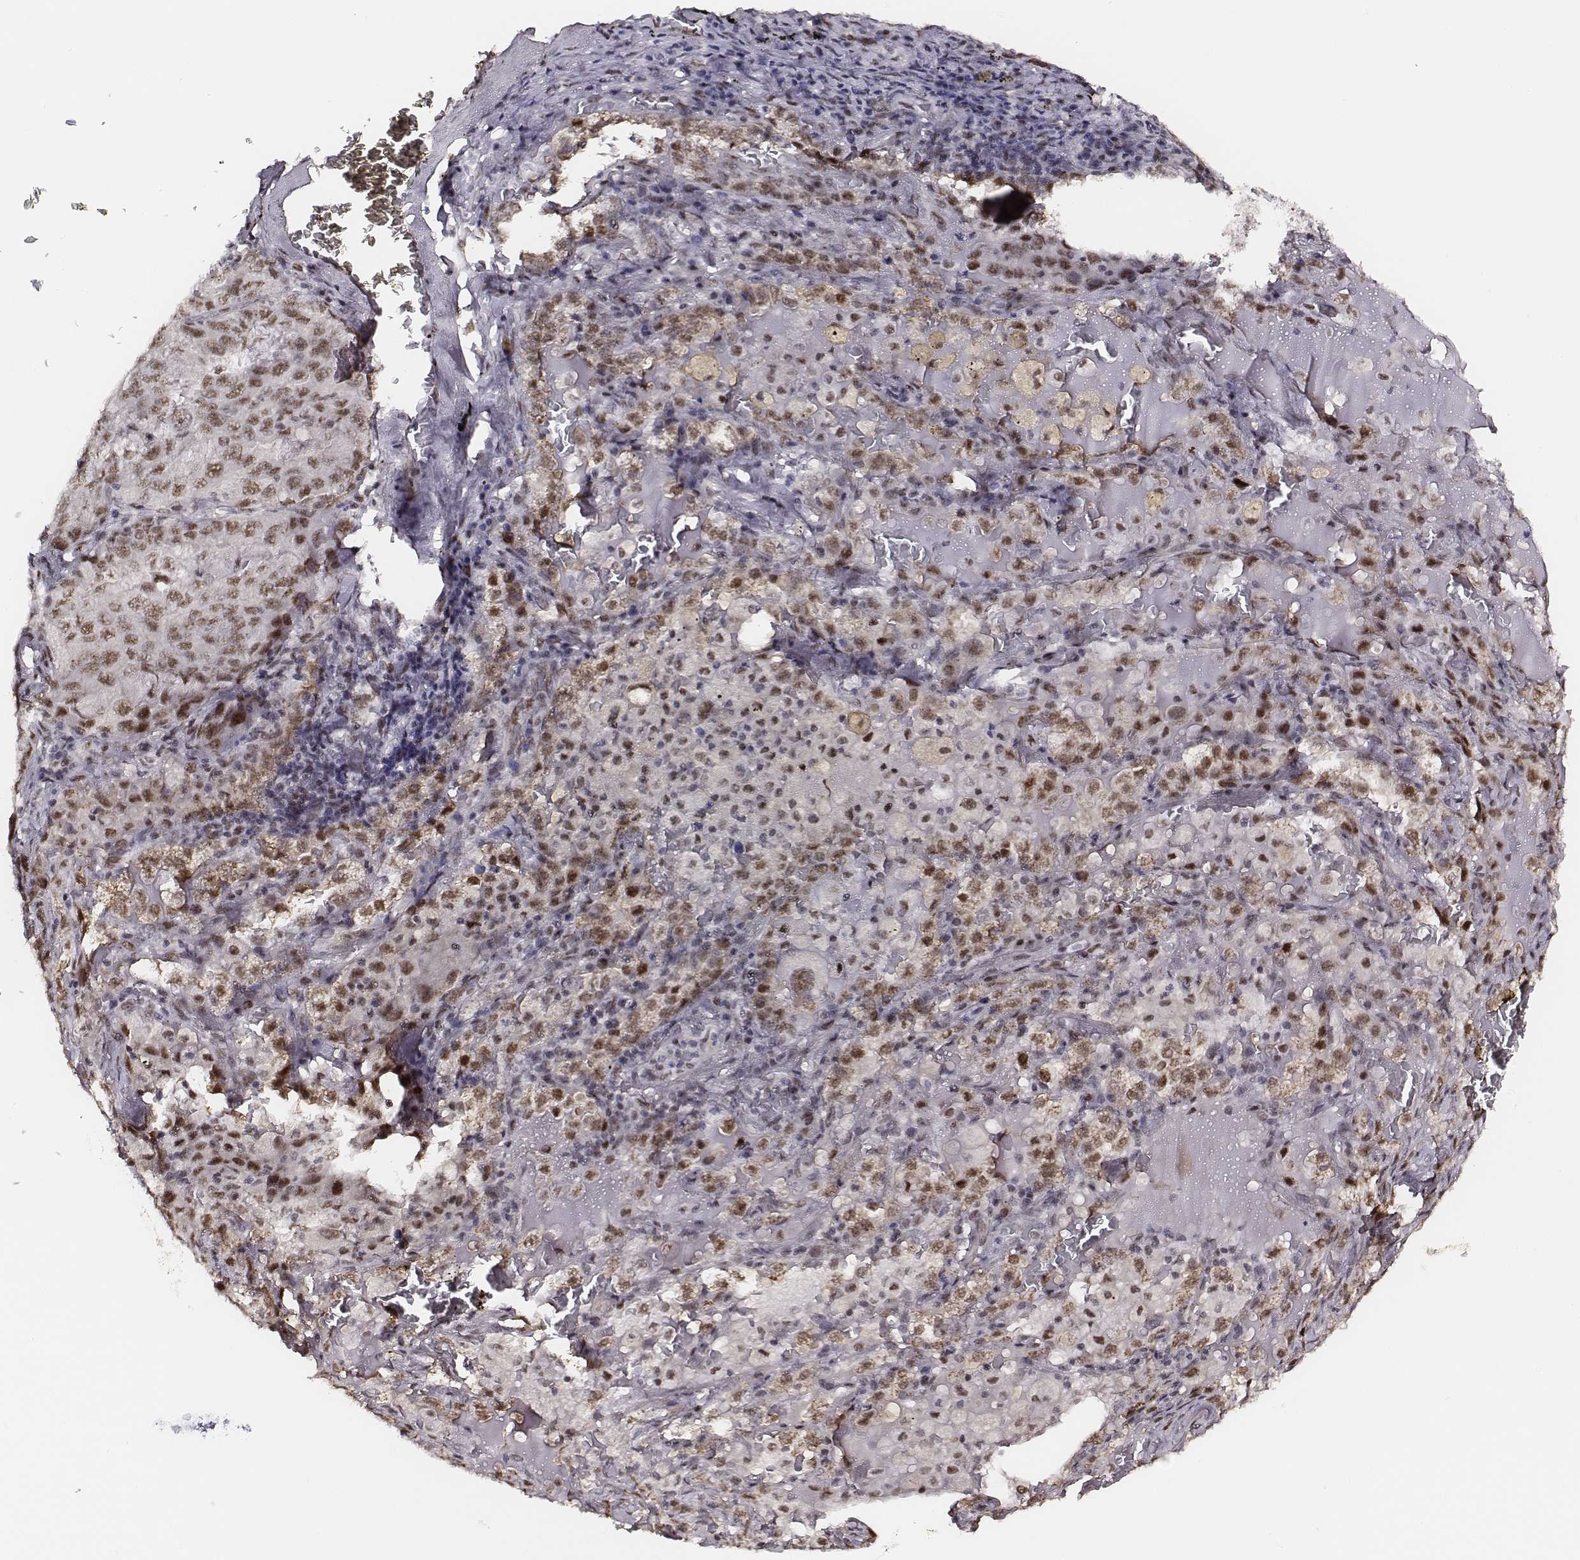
{"staining": {"intensity": "moderate", "quantity": ">75%", "location": "nuclear"}, "tissue": "lung cancer", "cell_type": "Tumor cells", "image_type": "cancer", "snomed": [{"axis": "morphology", "description": "Adenocarcinoma, NOS"}, {"axis": "topography", "description": "Lung"}], "caption": "A brown stain shows moderate nuclear staining of a protein in lung cancer tumor cells.", "gene": "PPARA", "patient": {"sex": "female", "age": 61}}